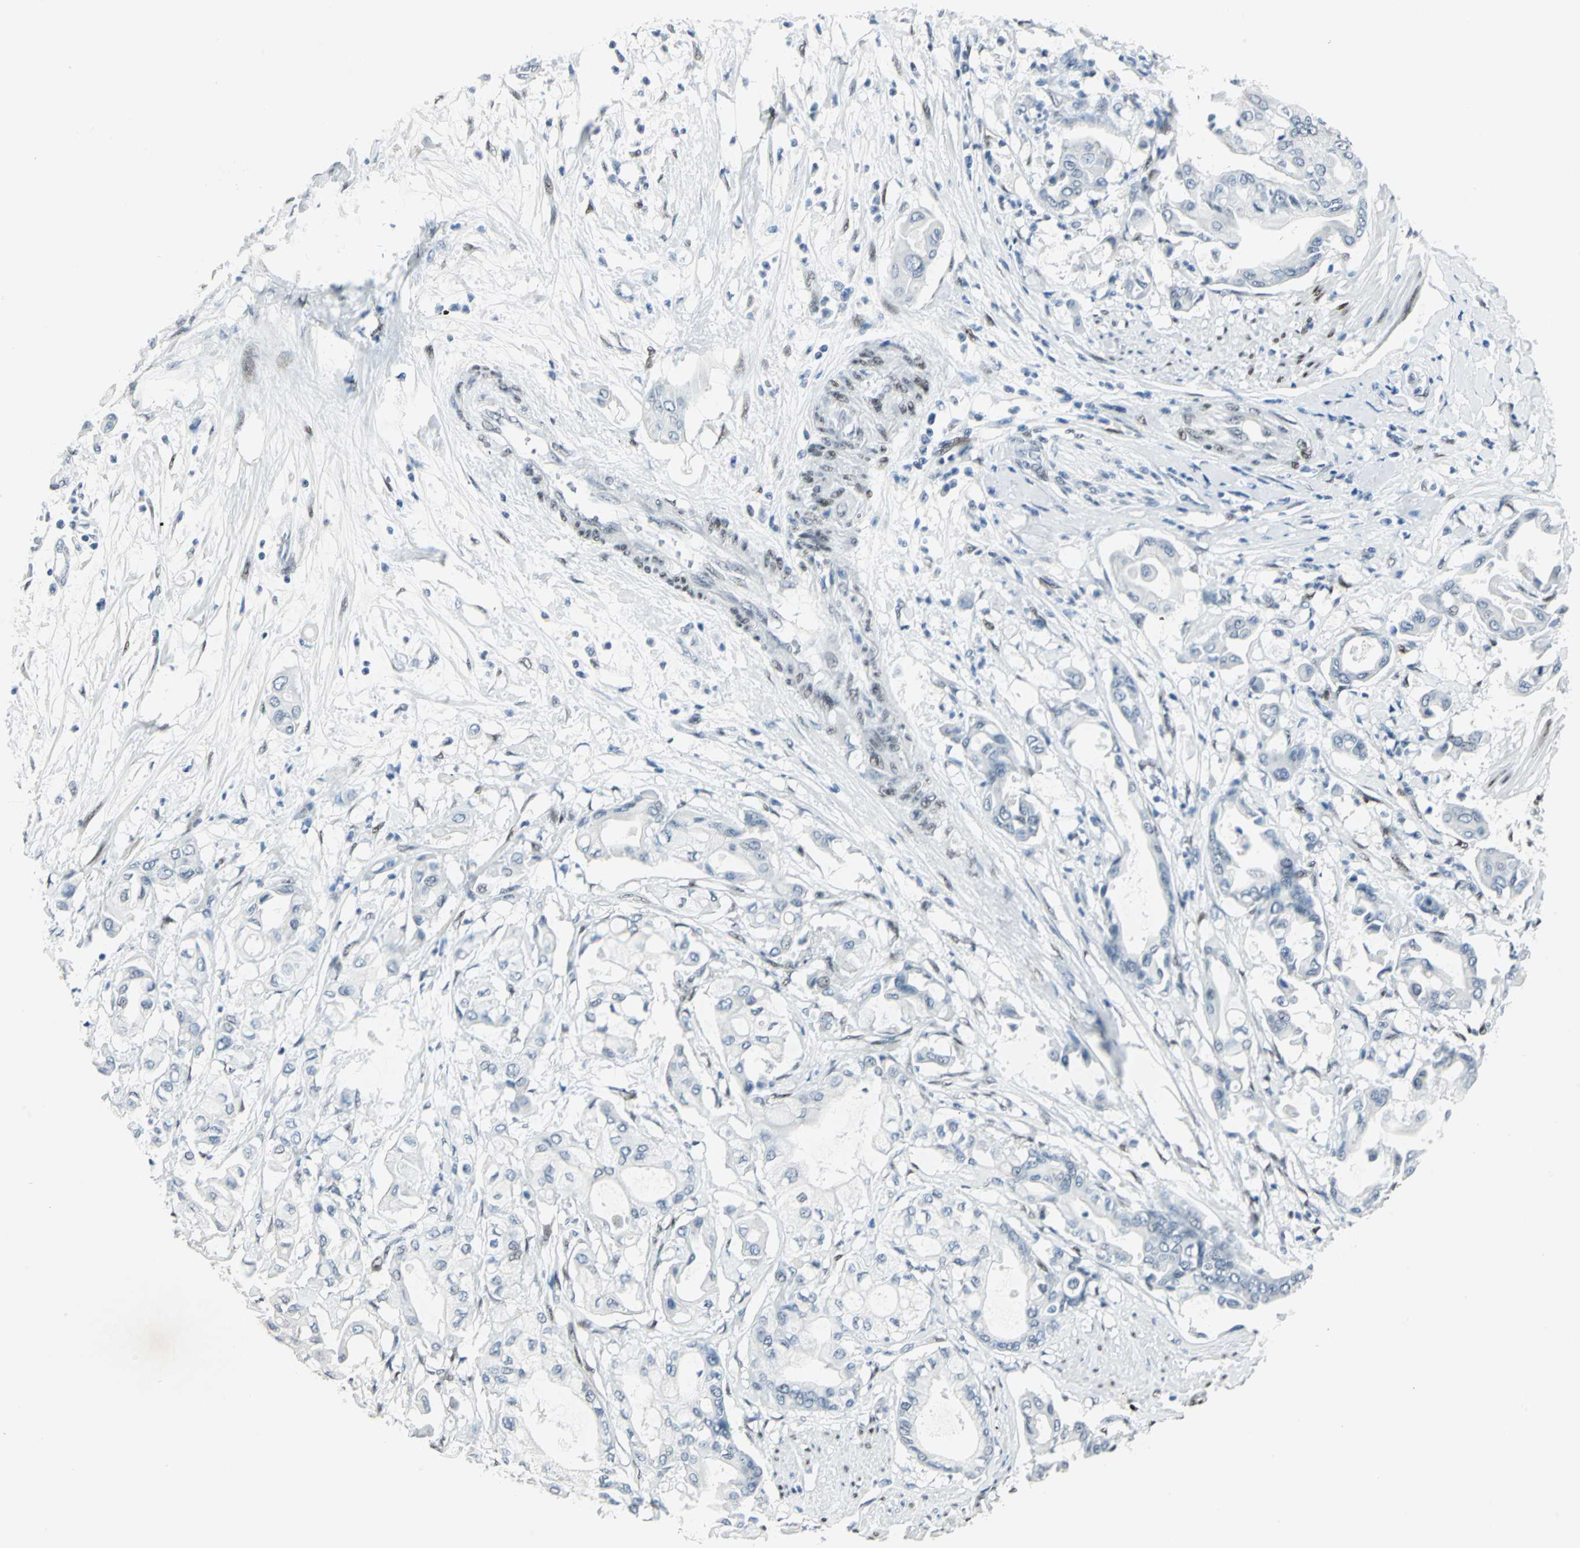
{"staining": {"intensity": "negative", "quantity": "none", "location": "none"}, "tissue": "pancreatic cancer", "cell_type": "Tumor cells", "image_type": "cancer", "snomed": [{"axis": "morphology", "description": "Adenocarcinoma, NOS"}, {"axis": "morphology", "description": "Adenocarcinoma, metastatic, NOS"}, {"axis": "topography", "description": "Lymph node"}, {"axis": "topography", "description": "Pancreas"}, {"axis": "topography", "description": "Duodenum"}], "caption": "The image reveals no staining of tumor cells in pancreatic cancer.", "gene": "MEIS2", "patient": {"sex": "female", "age": 64}}